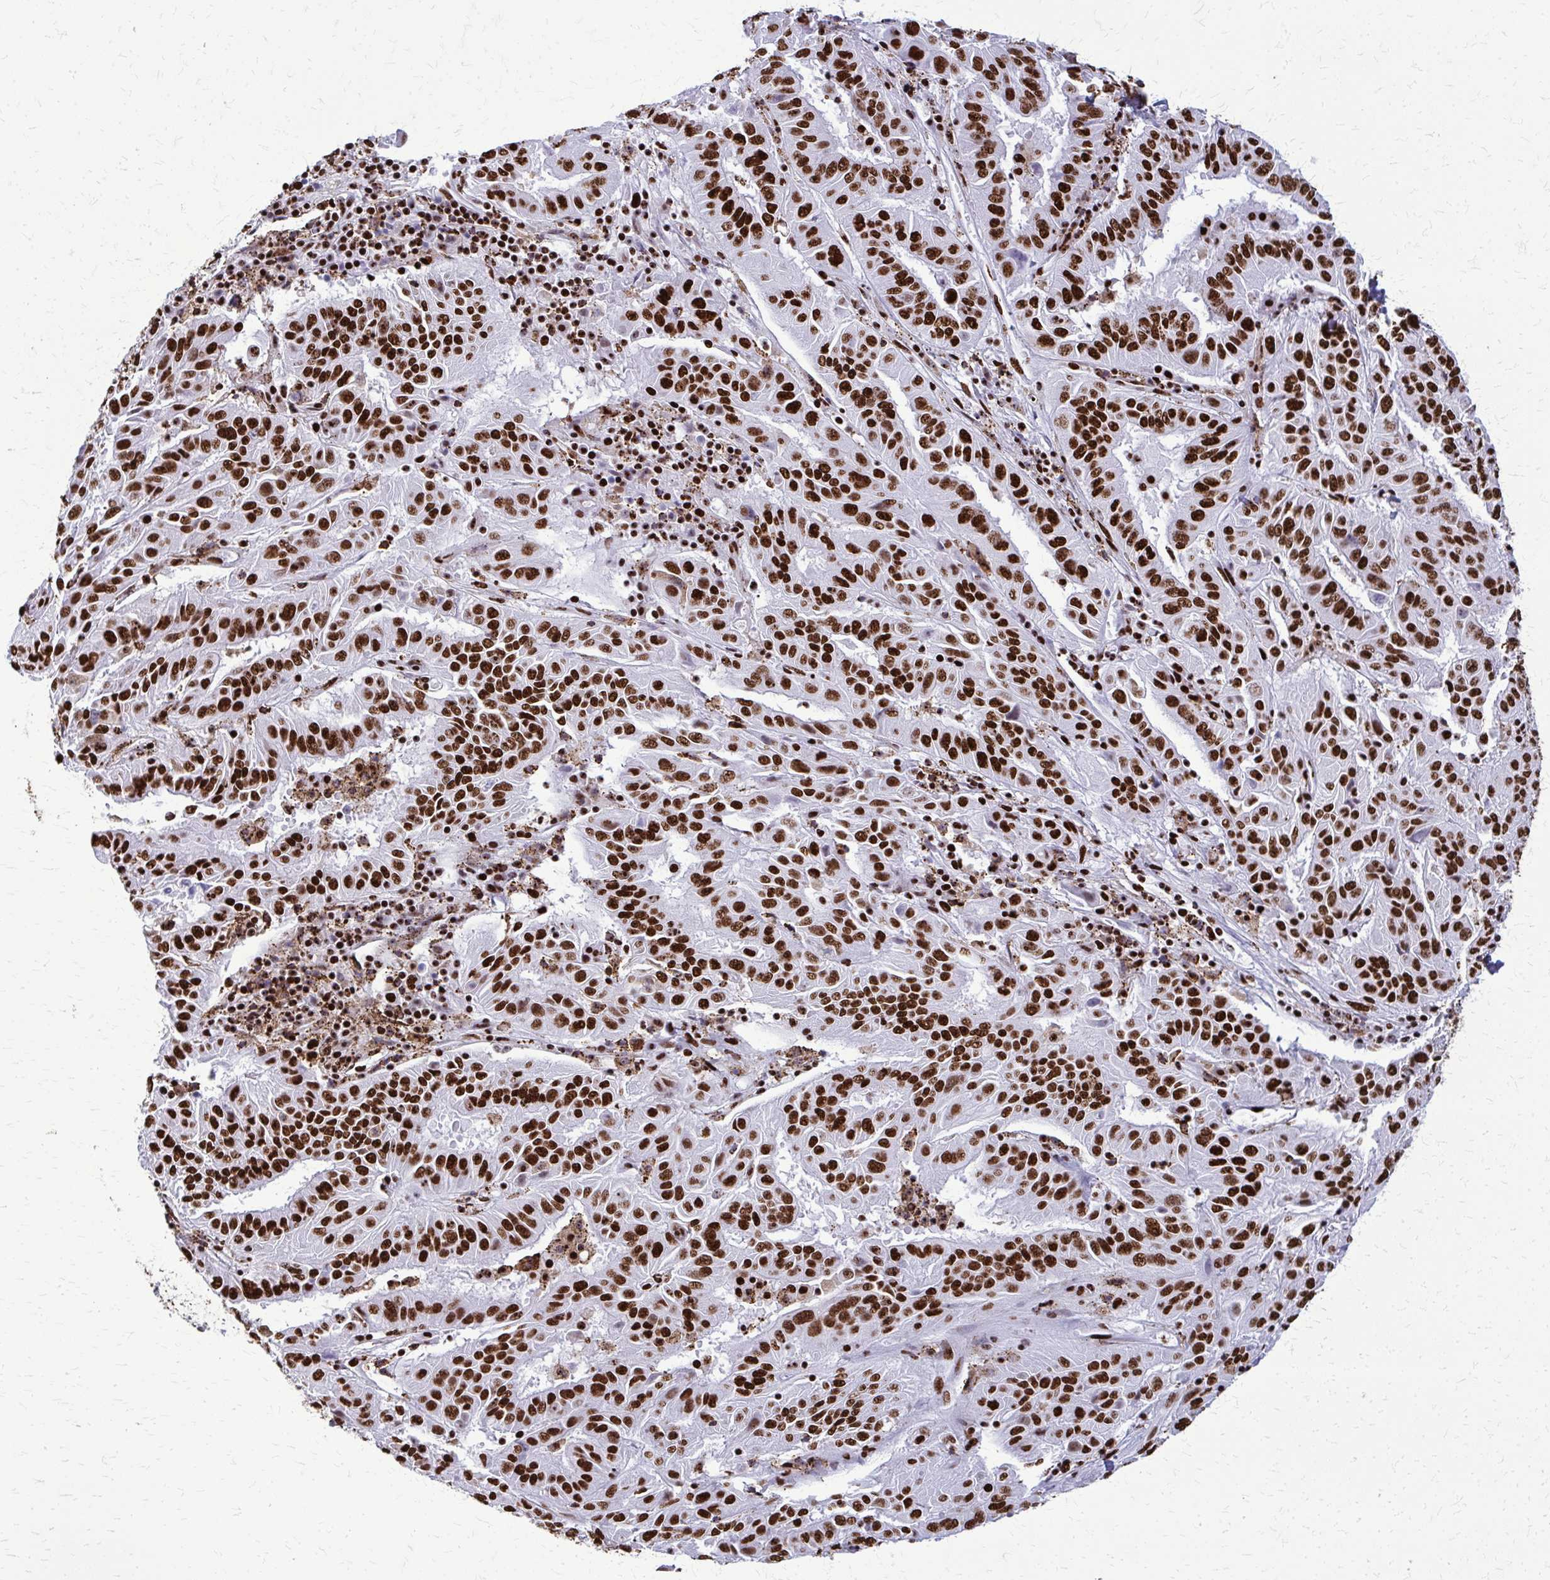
{"staining": {"intensity": "strong", "quantity": ">75%", "location": "nuclear"}, "tissue": "pancreatic cancer", "cell_type": "Tumor cells", "image_type": "cancer", "snomed": [{"axis": "morphology", "description": "Adenocarcinoma, NOS"}, {"axis": "topography", "description": "Pancreas"}], "caption": "DAB immunohistochemical staining of human pancreatic adenocarcinoma displays strong nuclear protein expression in approximately >75% of tumor cells. (Stains: DAB (3,3'-diaminobenzidine) in brown, nuclei in blue, Microscopy: brightfield microscopy at high magnification).", "gene": "SFPQ", "patient": {"sex": "male", "age": 63}}